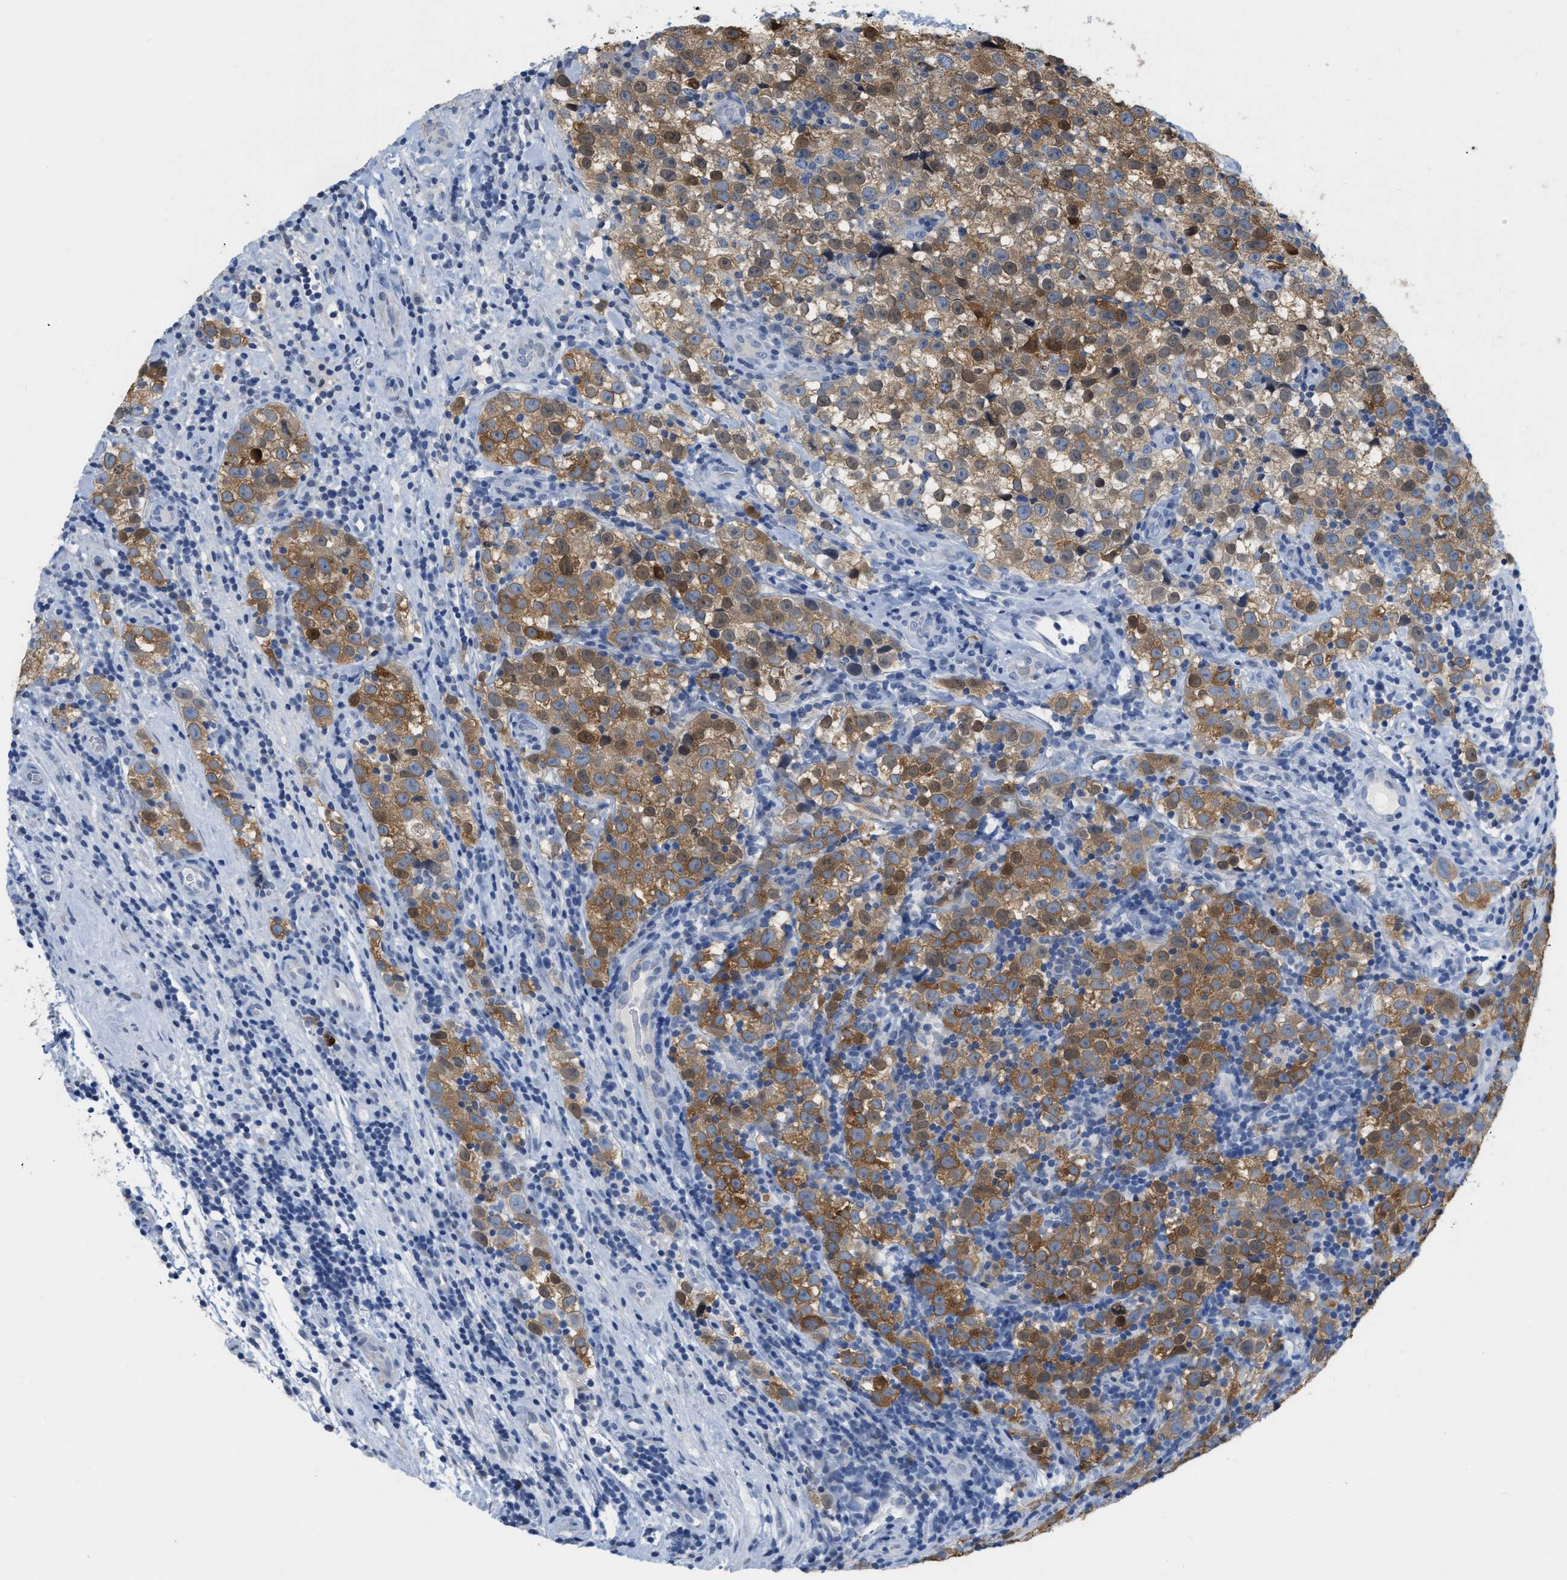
{"staining": {"intensity": "moderate", "quantity": ">75%", "location": "cytoplasmic/membranous"}, "tissue": "testis cancer", "cell_type": "Tumor cells", "image_type": "cancer", "snomed": [{"axis": "morphology", "description": "Normal tissue, NOS"}, {"axis": "morphology", "description": "Seminoma, NOS"}, {"axis": "topography", "description": "Testis"}], "caption": "The histopathology image exhibits immunohistochemical staining of testis cancer. There is moderate cytoplasmic/membranous staining is appreciated in about >75% of tumor cells. The protein of interest is stained brown, and the nuclei are stained in blue (DAB IHC with brightfield microscopy, high magnification).", "gene": "CRYM", "patient": {"sex": "male", "age": 43}}